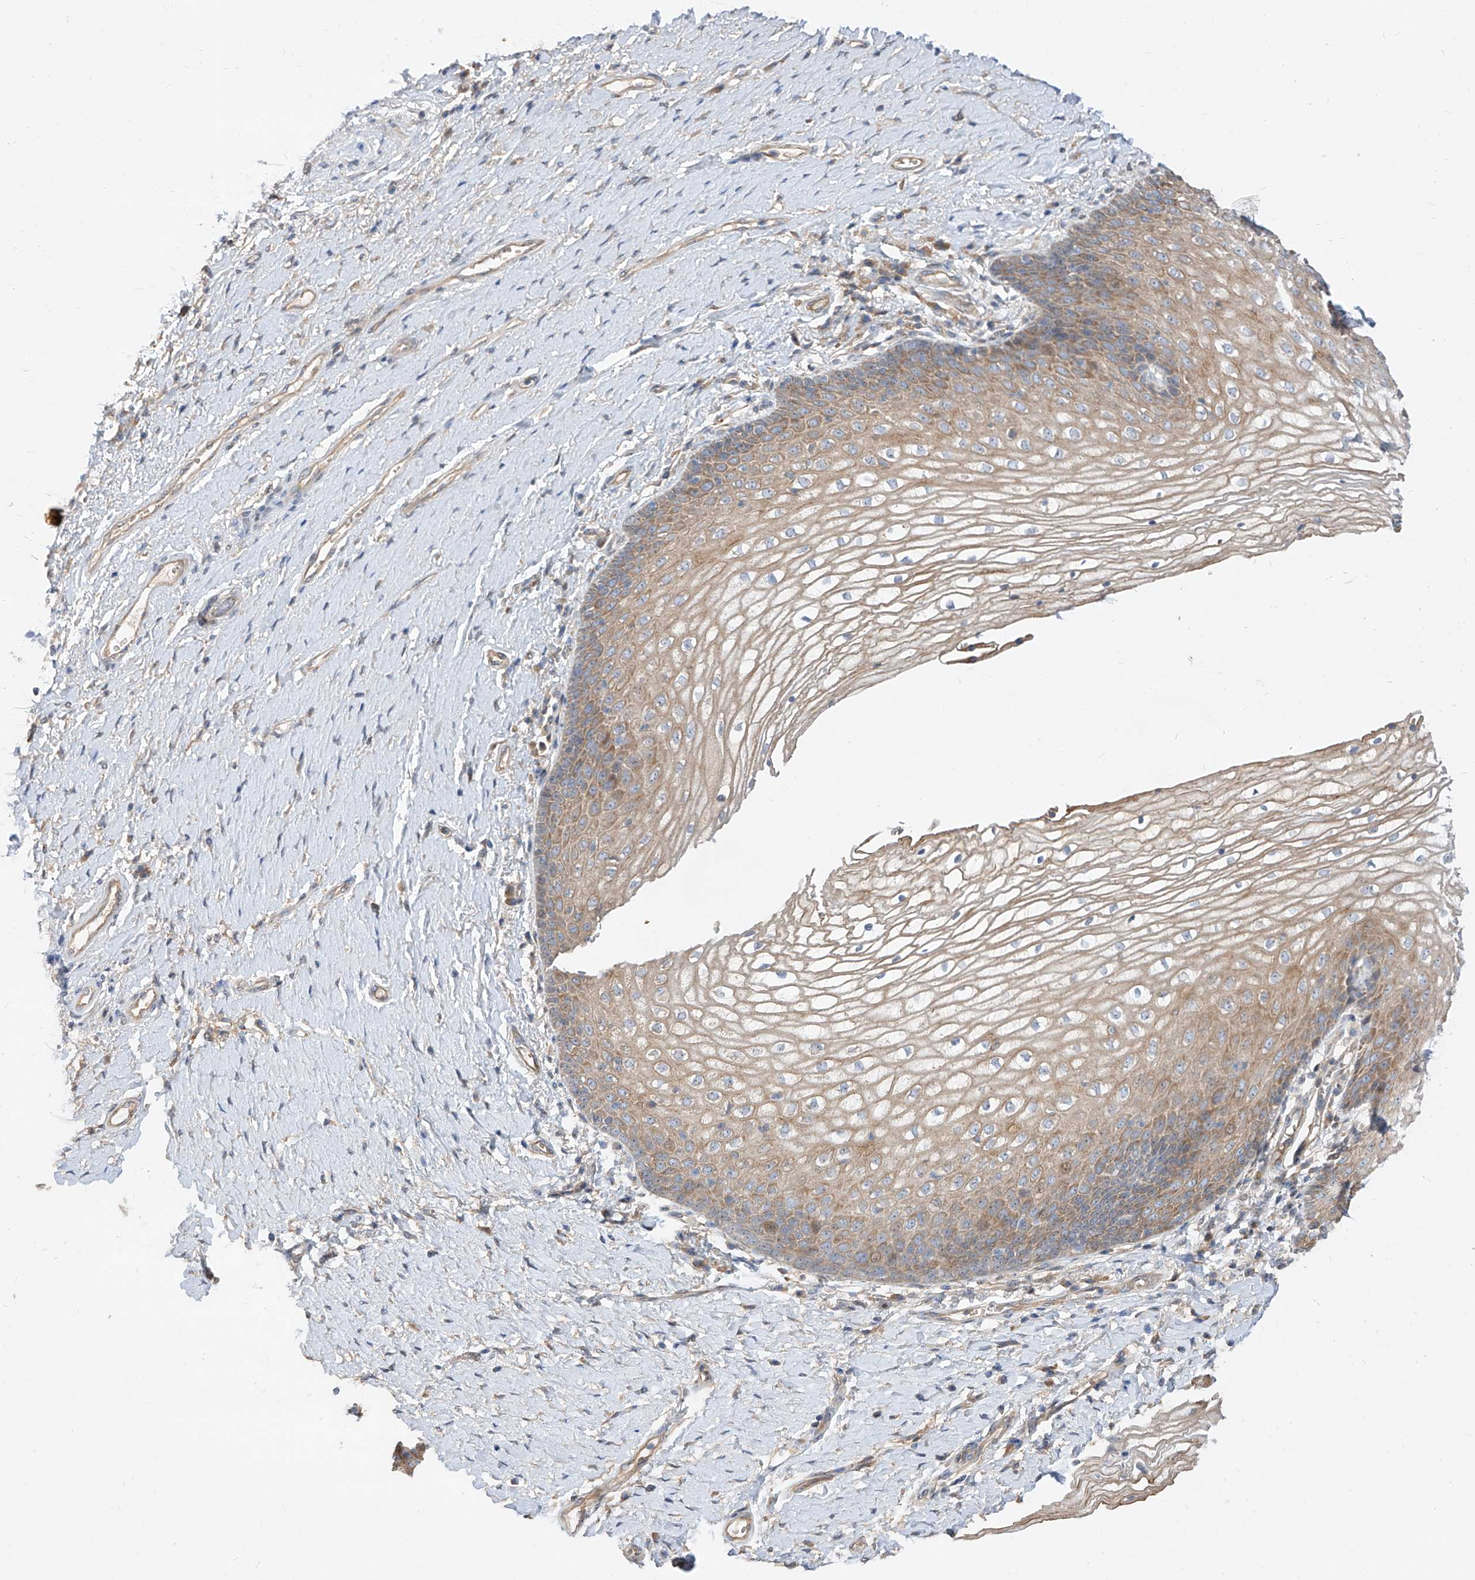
{"staining": {"intensity": "moderate", "quantity": ">75%", "location": "cytoplasmic/membranous"}, "tissue": "vagina", "cell_type": "Squamous epithelial cells", "image_type": "normal", "snomed": [{"axis": "morphology", "description": "Normal tissue, NOS"}, {"axis": "topography", "description": "Vagina"}], "caption": "Moderate cytoplasmic/membranous protein positivity is appreciated in approximately >75% of squamous epithelial cells in vagina.", "gene": "DIRAS3", "patient": {"sex": "female", "age": 60}}